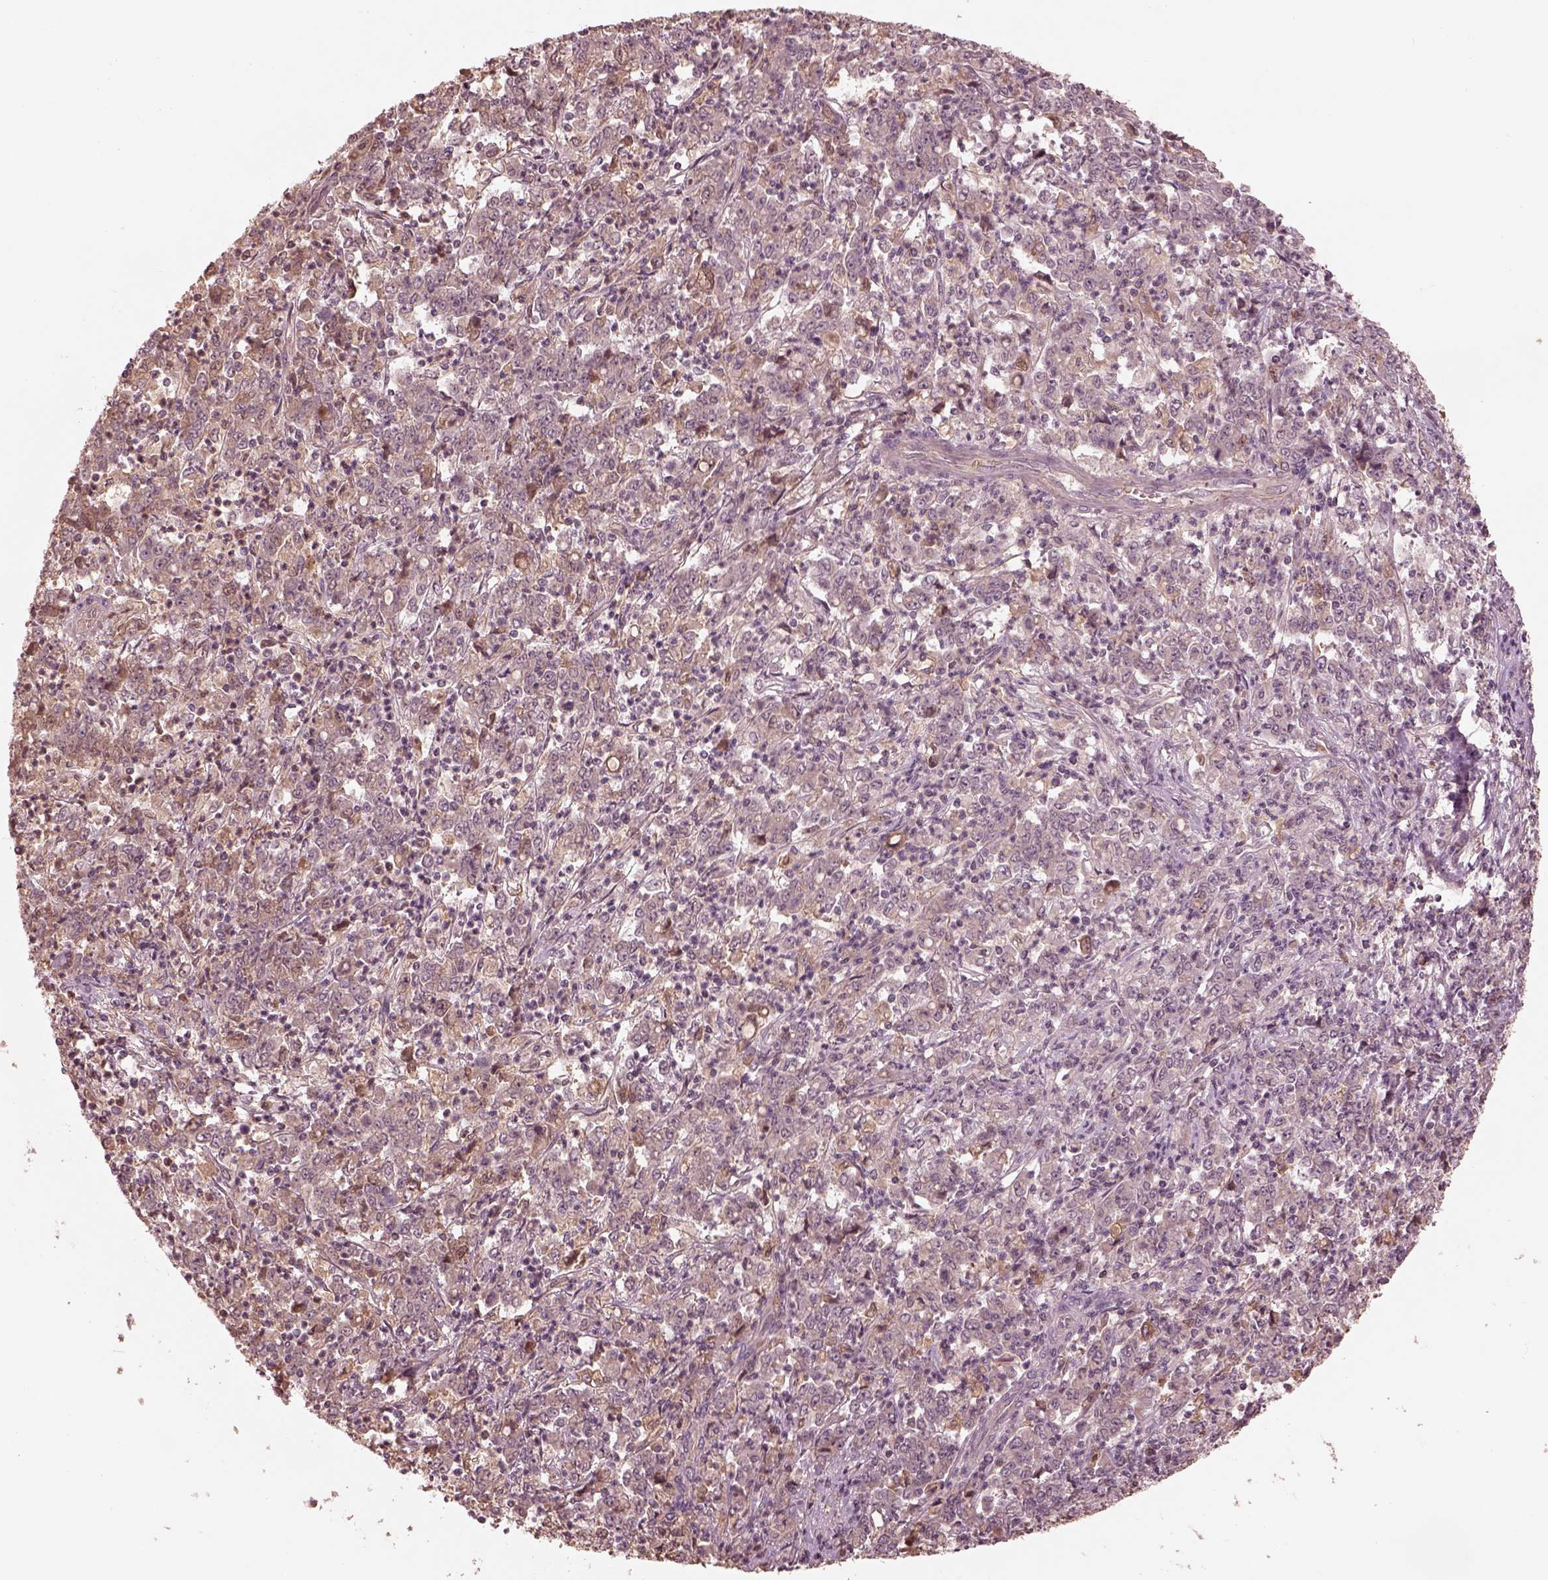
{"staining": {"intensity": "negative", "quantity": "none", "location": "none"}, "tissue": "stomach cancer", "cell_type": "Tumor cells", "image_type": "cancer", "snomed": [{"axis": "morphology", "description": "Adenocarcinoma, NOS"}, {"axis": "topography", "description": "Stomach, lower"}], "caption": "A micrograph of human stomach adenocarcinoma is negative for staining in tumor cells.", "gene": "TF", "patient": {"sex": "female", "age": 71}}